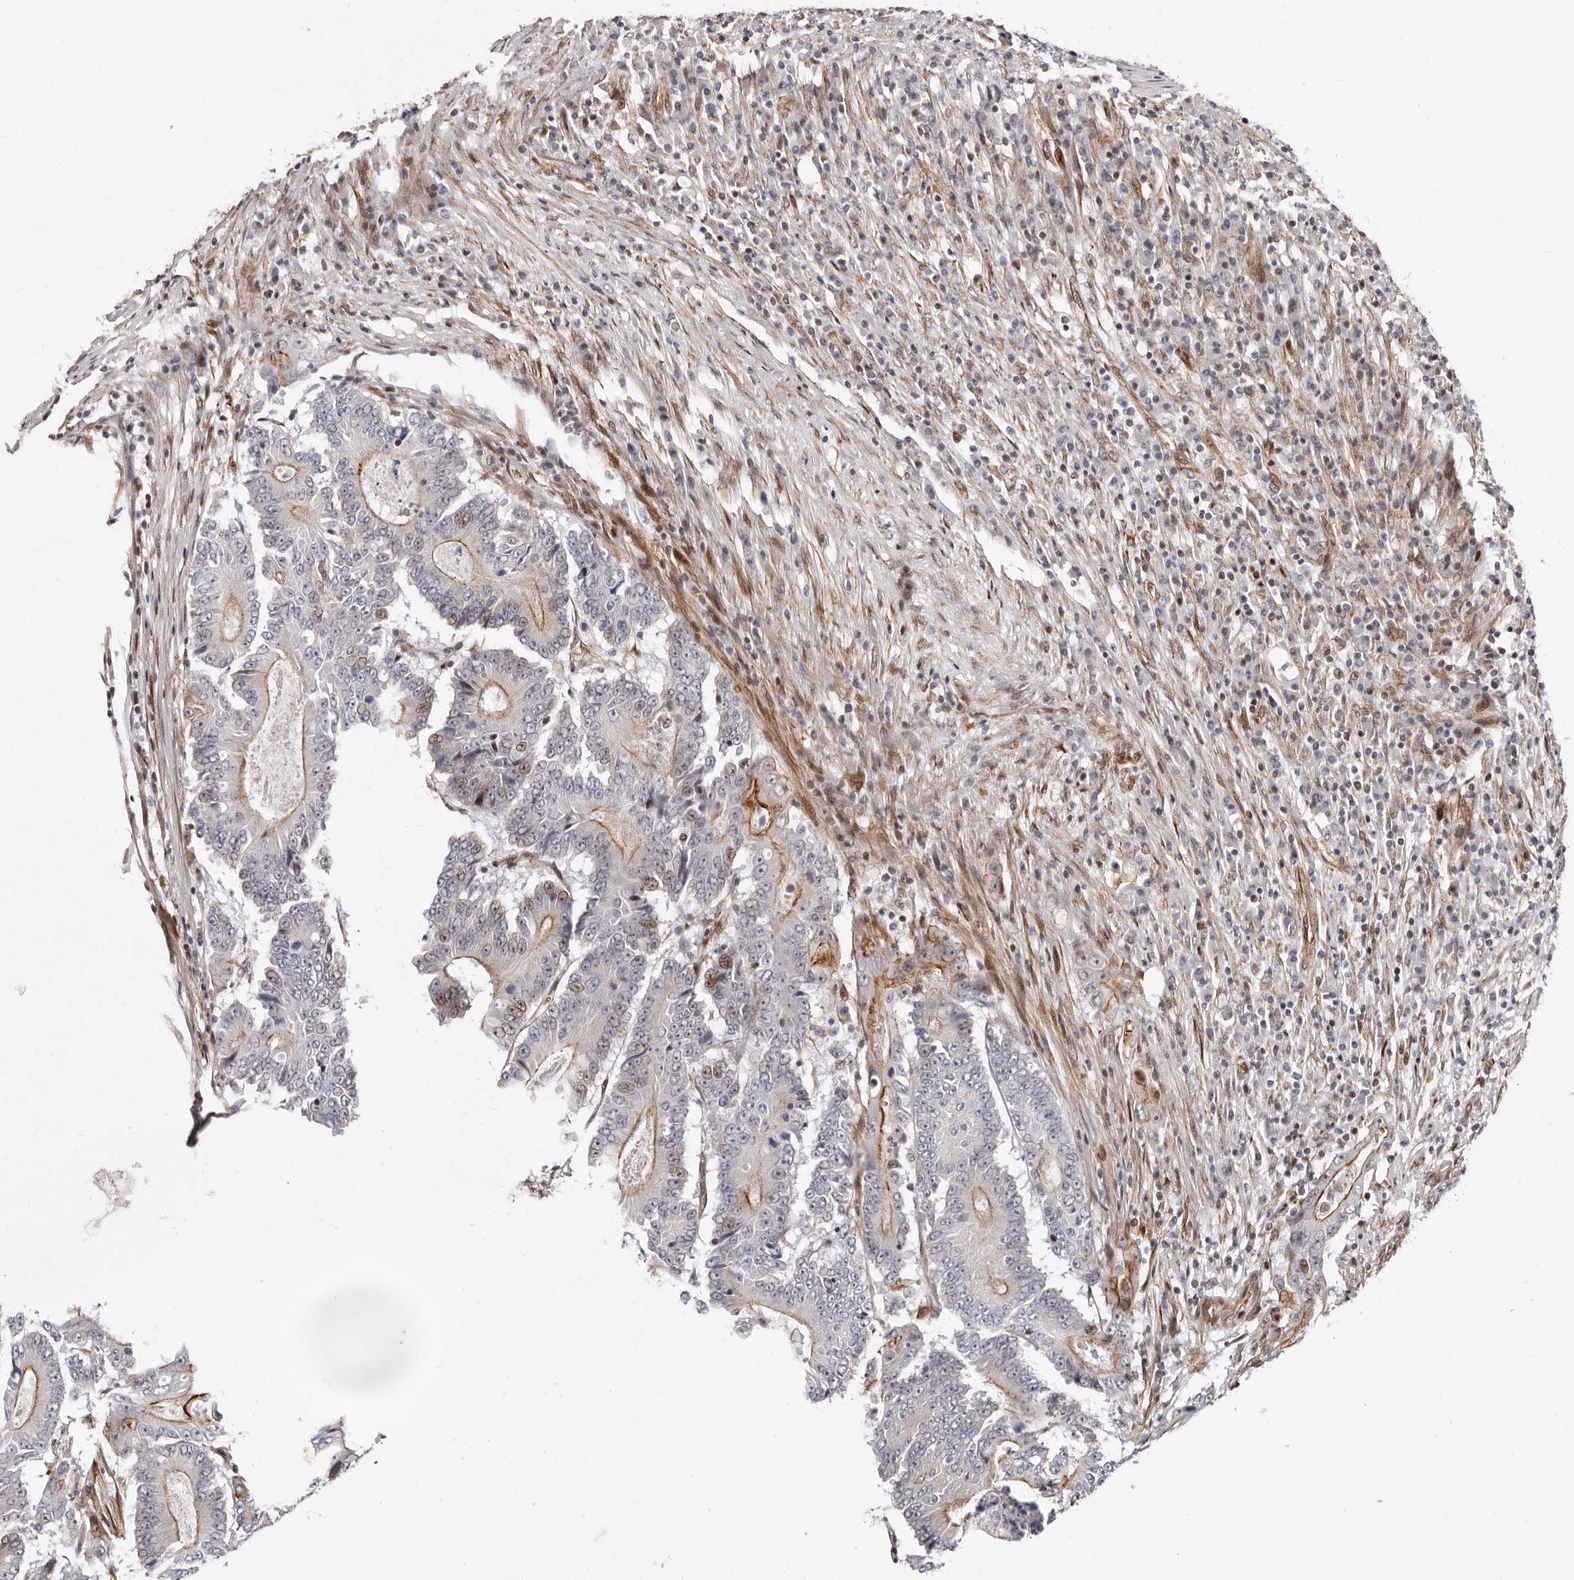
{"staining": {"intensity": "moderate", "quantity": "<25%", "location": "cytoplasmic/membranous,nuclear"}, "tissue": "colorectal cancer", "cell_type": "Tumor cells", "image_type": "cancer", "snomed": [{"axis": "morphology", "description": "Adenocarcinoma, NOS"}, {"axis": "topography", "description": "Colon"}], "caption": "Moderate cytoplasmic/membranous and nuclear expression for a protein is seen in about <25% of tumor cells of colorectal cancer using IHC.", "gene": "EPHX3", "patient": {"sex": "male", "age": 83}}